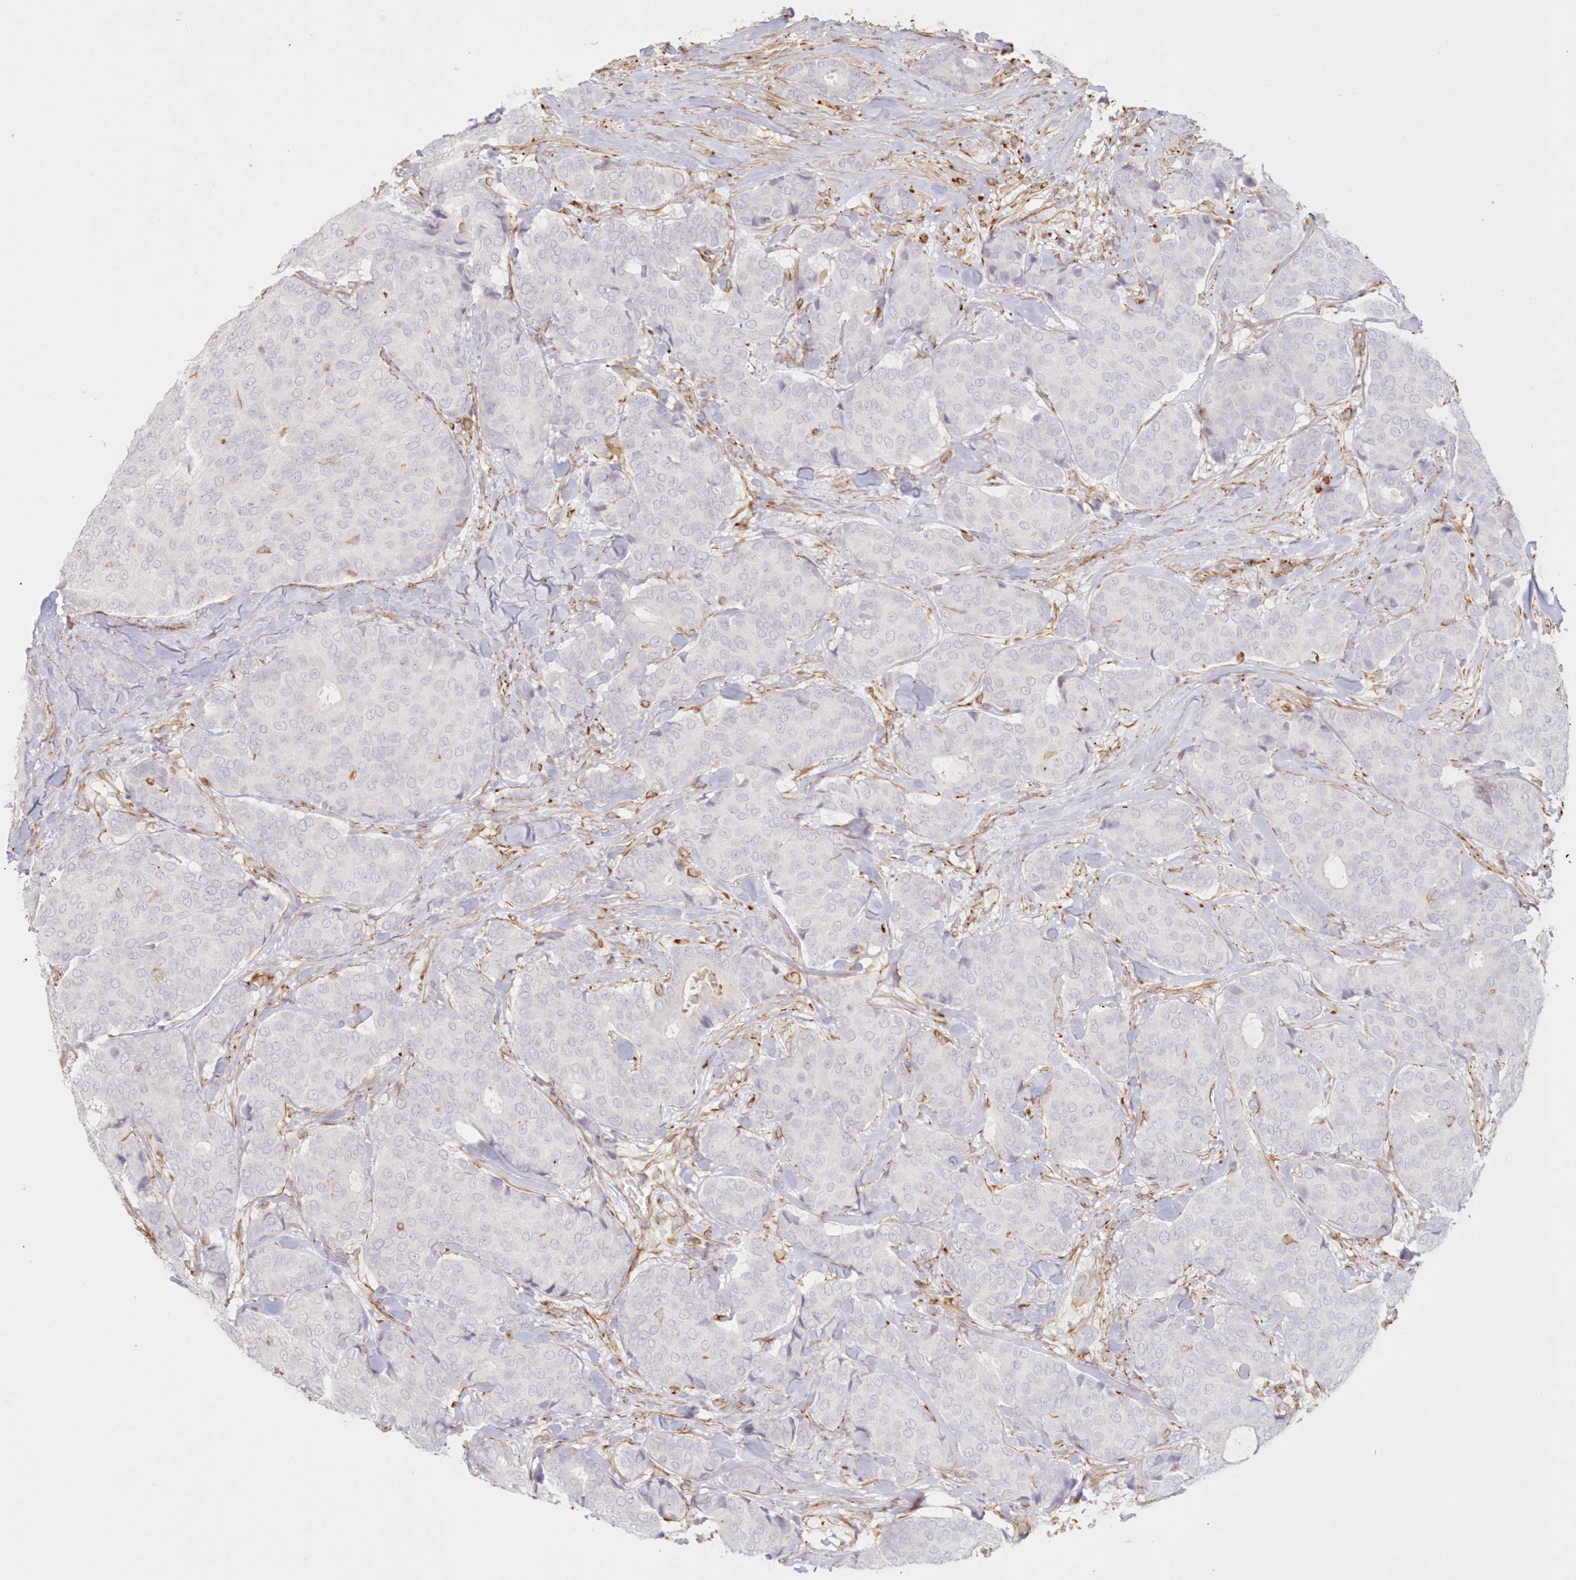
{"staining": {"intensity": "negative", "quantity": "none", "location": "none"}, "tissue": "breast cancer", "cell_type": "Tumor cells", "image_type": "cancer", "snomed": [{"axis": "morphology", "description": "Duct carcinoma"}, {"axis": "topography", "description": "Breast"}], "caption": "IHC histopathology image of neoplastic tissue: breast cancer (intraductal carcinoma) stained with DAB (3,3'-diaminobenzidine) reveals no significant protein staining in tumor cells.", "gene": "DMRTB1", "patient": {"sex": "female", "age": 75}}